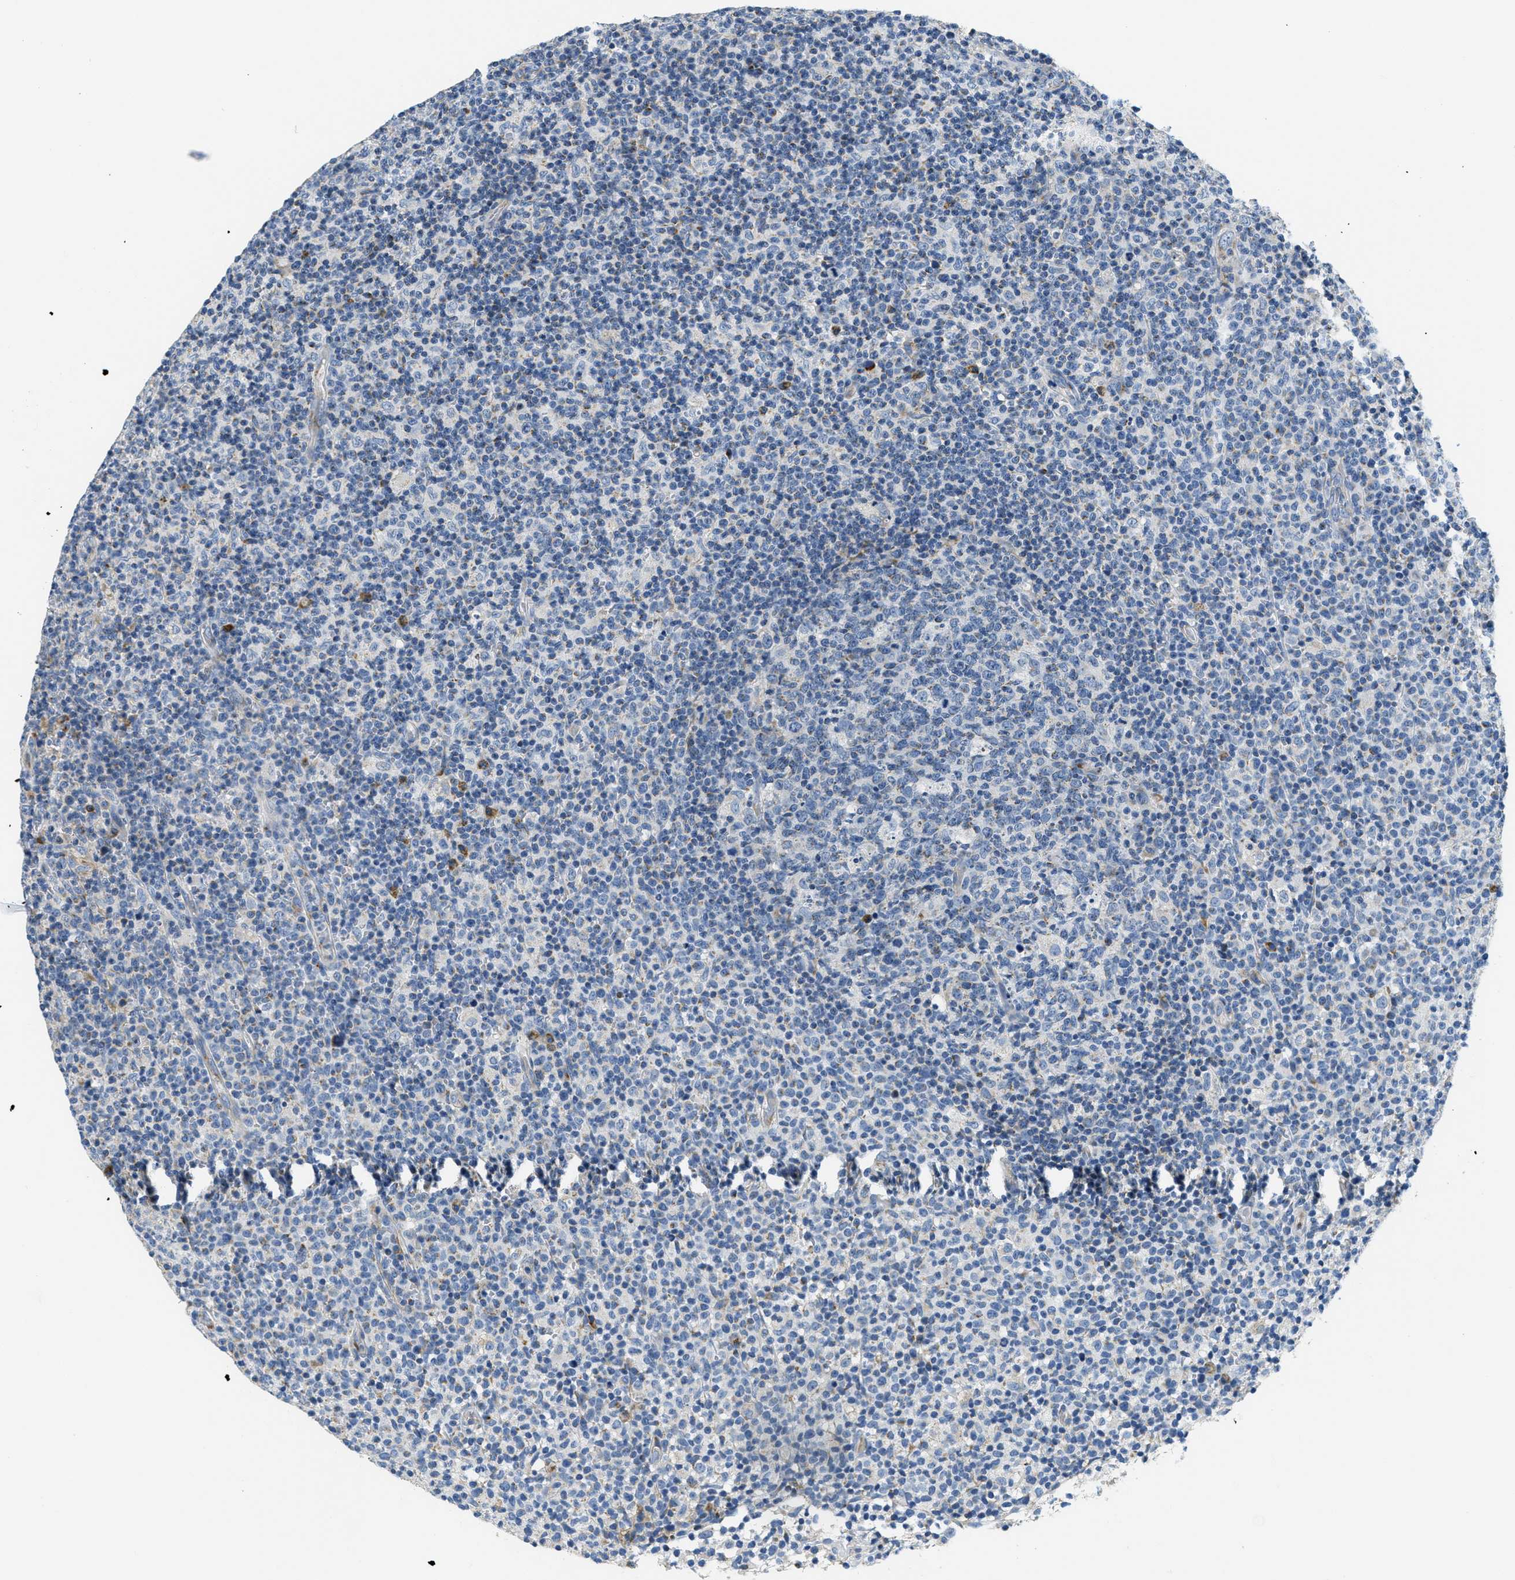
{"staining": {"intensity": "negative", "quantity": "none", "location": "none"}, "tissue": "lymph node", "cell_type": "Germinal center cells", "image_type": "normal", "snomed": [{"axis": "morphology", "description": "Normal tissue, NOS"}, {"axis": "morphology", "description": "Inflammation, NOS"}, {"axis": "topography", "description": "Lymph node"}], "caption": "Immunohistochemistry of normal lymph node shows no positivity in germinal center cells. (DAB (3,3'-diaminobenzidine) immunohistochemistry (IHC) visualized using brightfield microscopy, high magnification).", "gene": "CA4", "patient": {"sex": "male", "age": 55}}